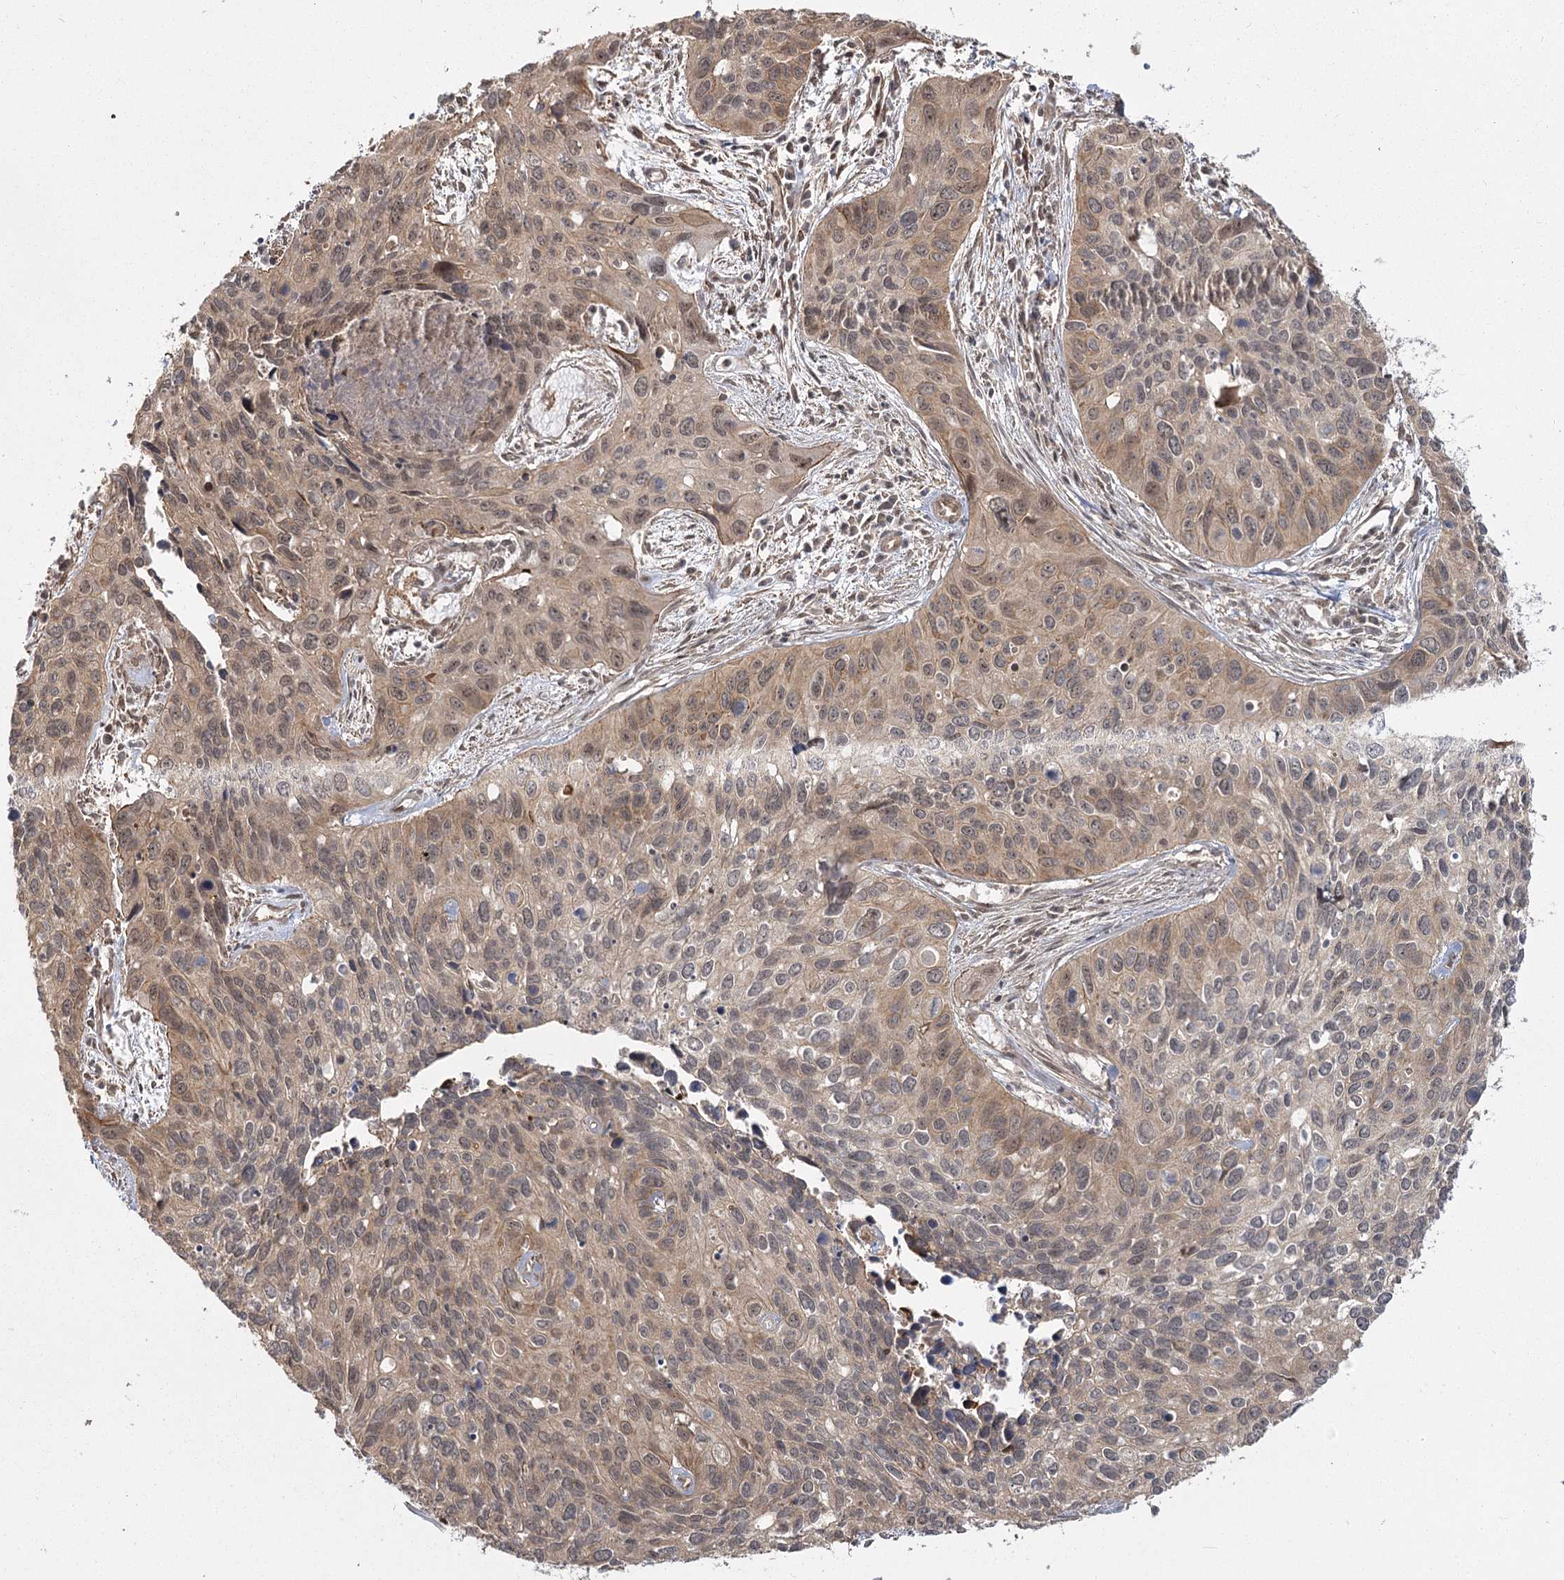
{"staining": {"intensity": "weak", "quantity": ">75%", "location": "cytoplasmic/membranous,nuclear"}, "tissue": "cervical cancer", "cell_type": "Tumor cells", "image_type": "cancer", "snomed": [{"axis": "morphology", "description": "Squamous cell carcinoma, NOS"}, {"axis": "topography", "description": "Cervix"}], "caption": "Immunohistochemistry micrograph of squamous cell carcinoma (cervical) stained for a protein (brown), which shows low levels of weak cytoplasmic/membranous and nuclear expression in approximately >75% of tumor cells.", "gene": "R3HDM2", "patient": {"sex": "female", "age": 55}}